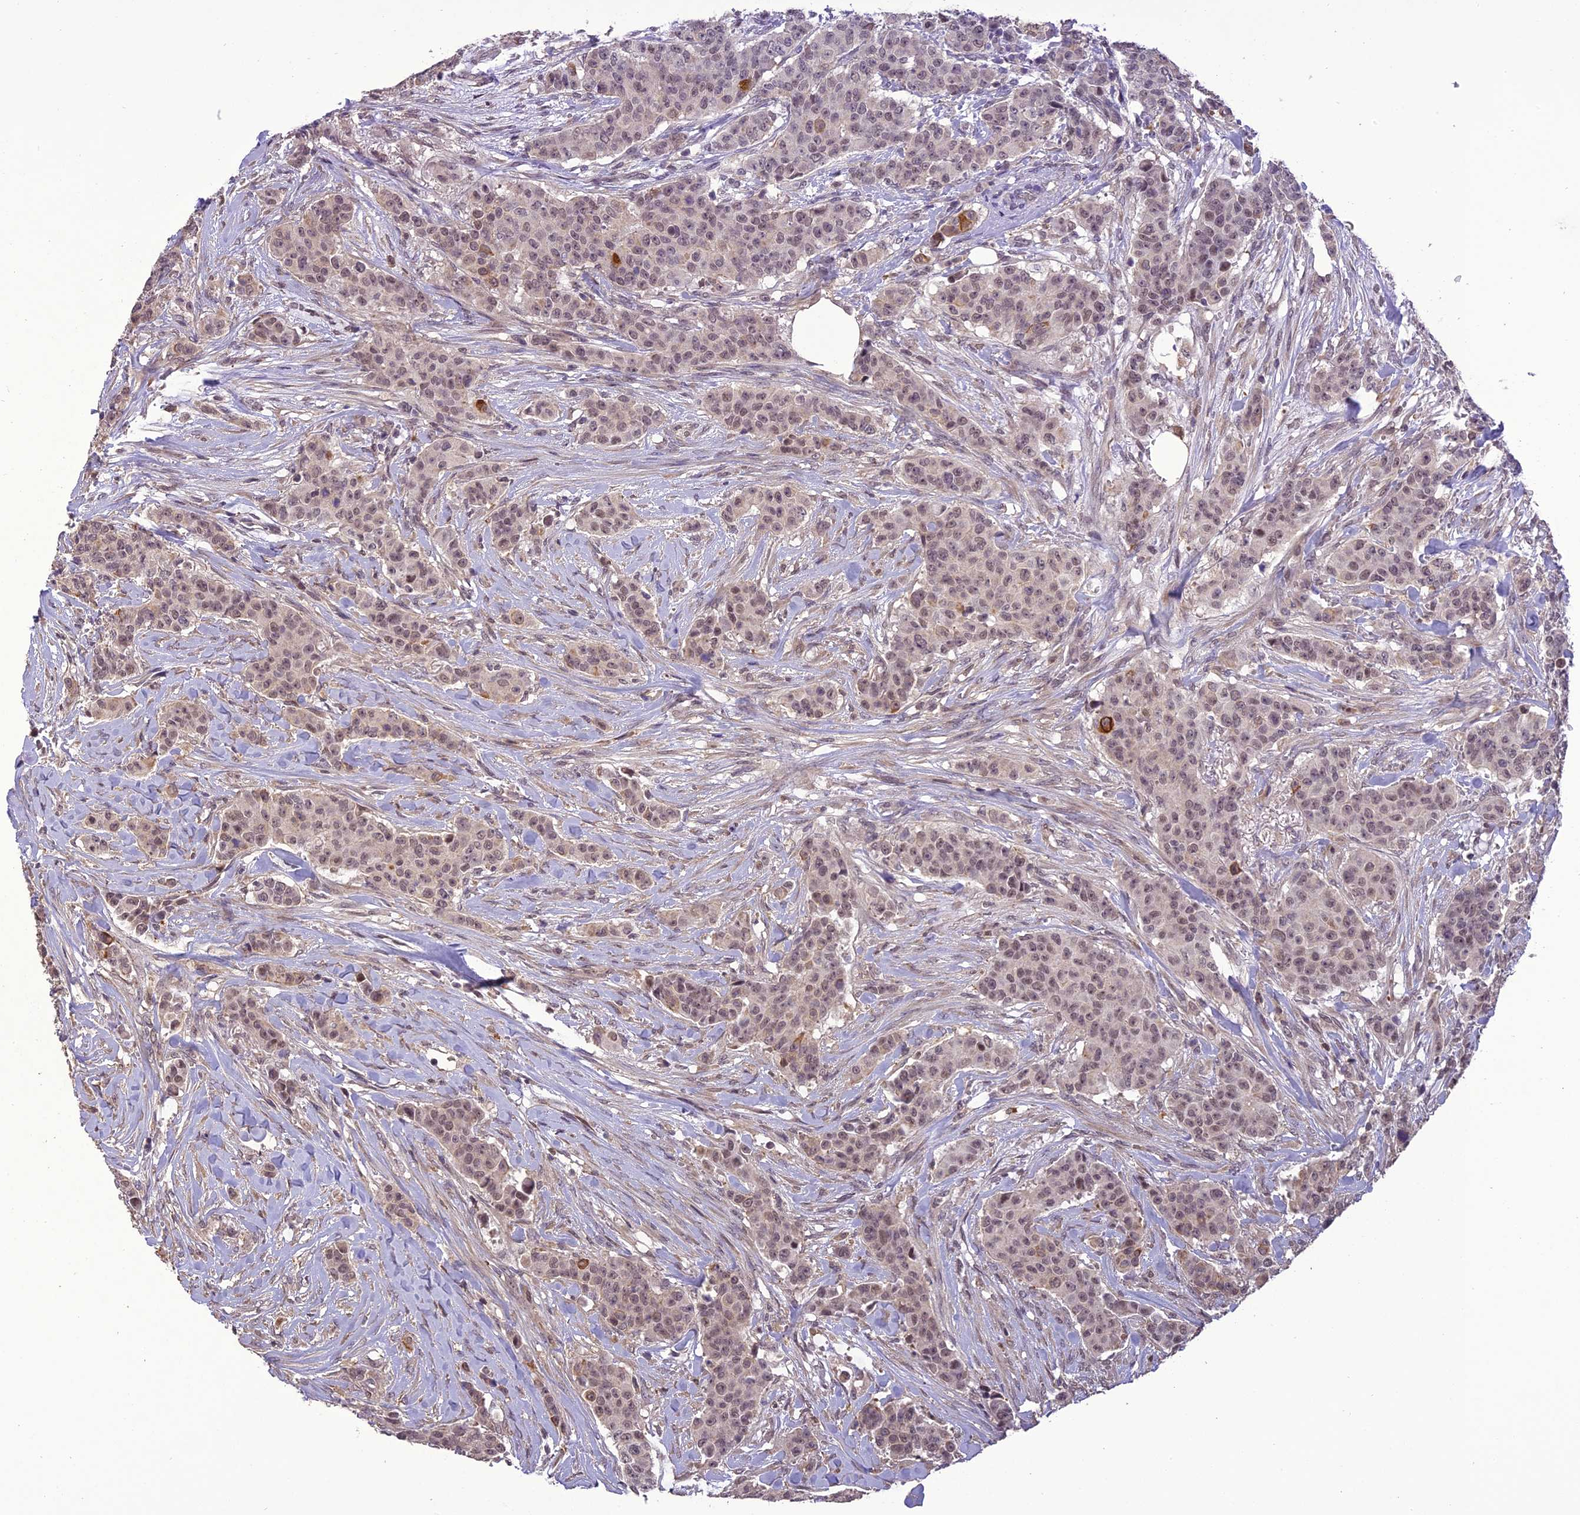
{"staining": {"intensity": "strong", "quantity": "<25%", "location": "cytoplasmic/membranous,nuclear"}, "tissue": "breast cancer", "cell_type": "Tumor cells", "image_type": "cancer", "snomed": [{"axis": "morphology", "description": "Duct carcinoma"}, {"axis": "topography", "description": "Breast"}], "caption": "Immunohistochemistry (IHC) histopathology image of human breast infiltrating ductal carcinoma stained for a protein (brown), which displays medium levels of strong cytoplasmic/membranous and nuclear positivity in about <25% of tumor cells.", "gene": "TIGD7", "patient": {"sex": "female", "age": 40}}